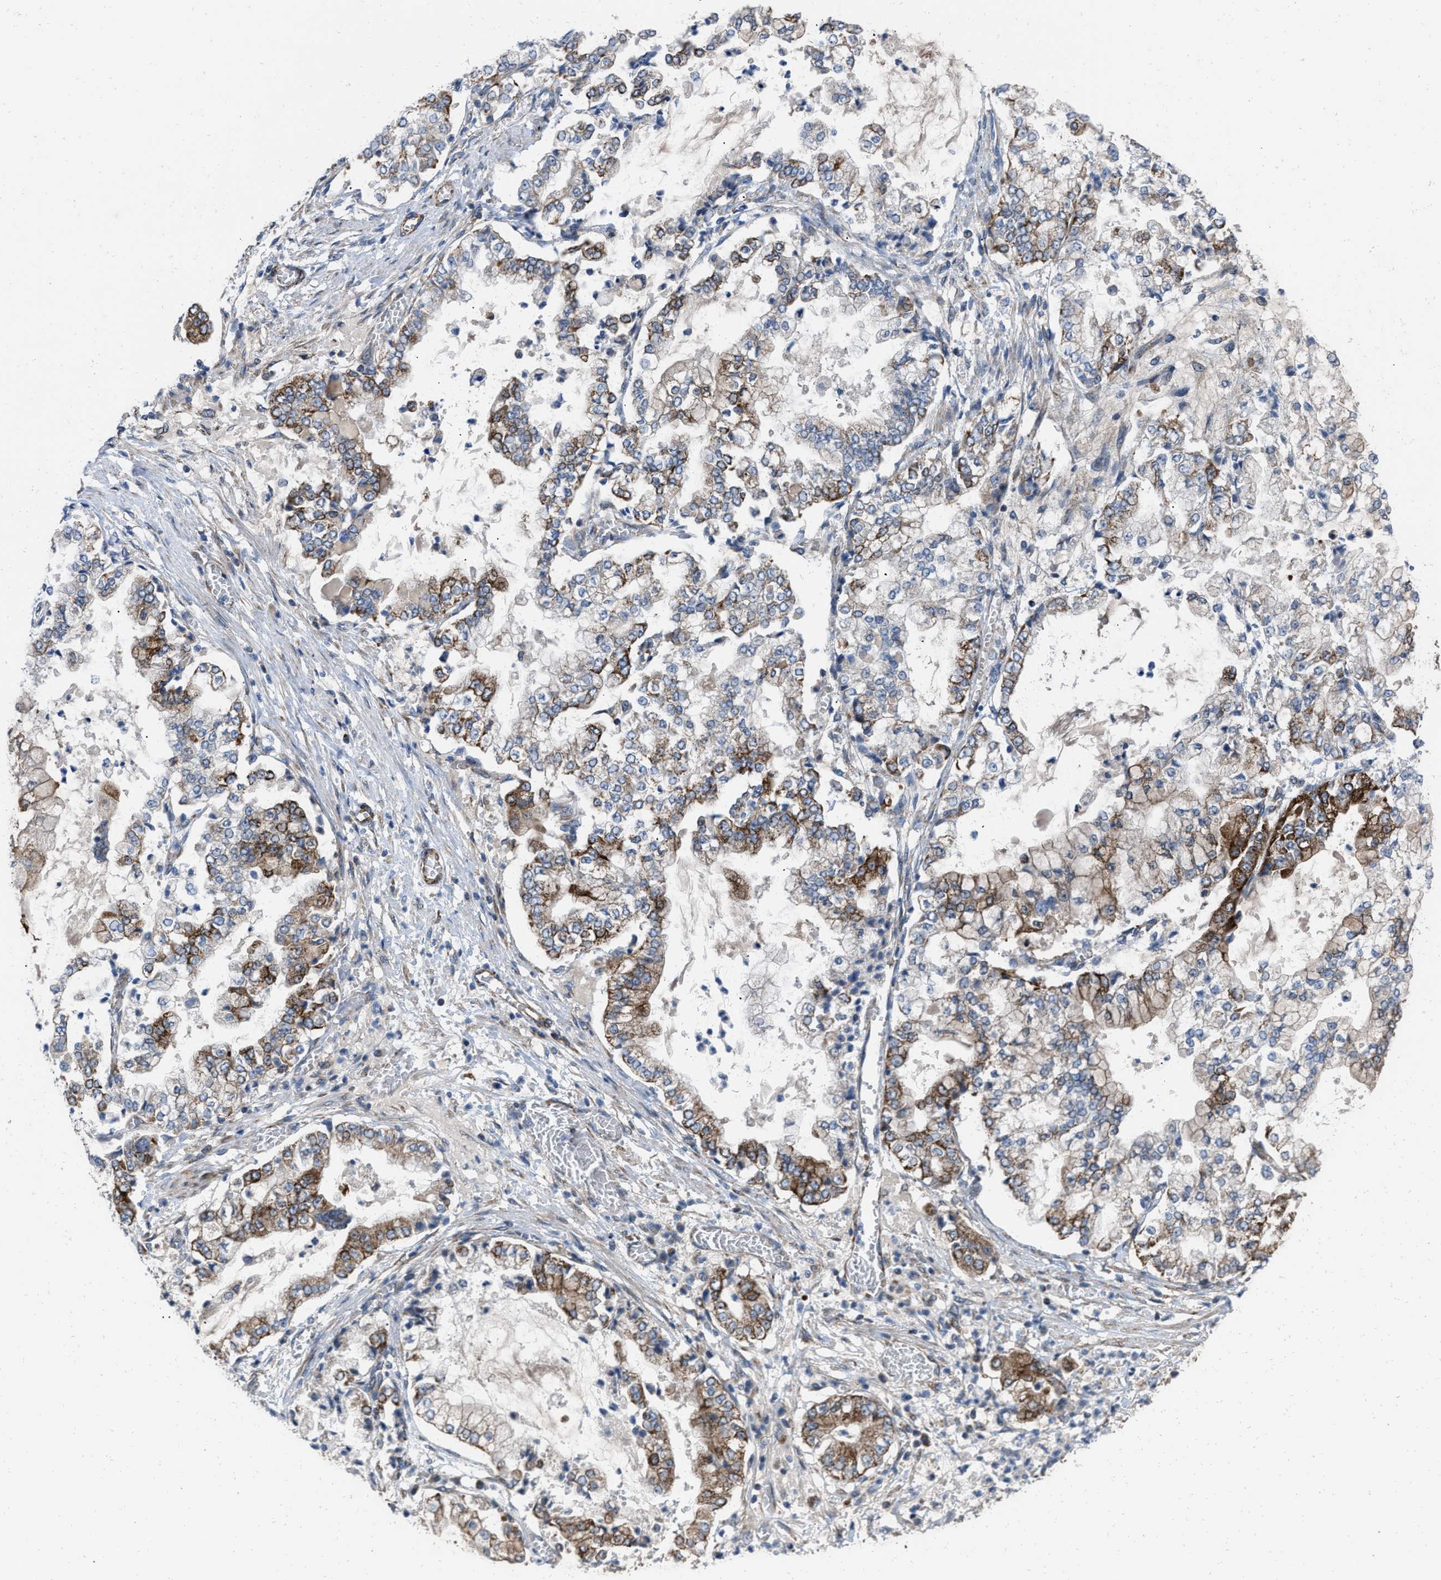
{"staining": {"intensity": "strong", "quantity": "25%-75%", "location": "cytoplasmic/membranous"}, "tissue": "stomach cancer", "cell_type": "Tumor cells", "image_type": "cancer", "snomed": [{"axis": "morphology", "description": "Adenocarcinoma, NOS"}, {"axis": "topography", "description": "Stomach"}], "caption": "IHC (DAB) staining of stomach cancer reveals strong cytoplasmic/membranous protein positivity in approximately 25%-75% of tumor cells.", "gene": "AKAP1", "patient": {"sex": "male", "age": 76}}